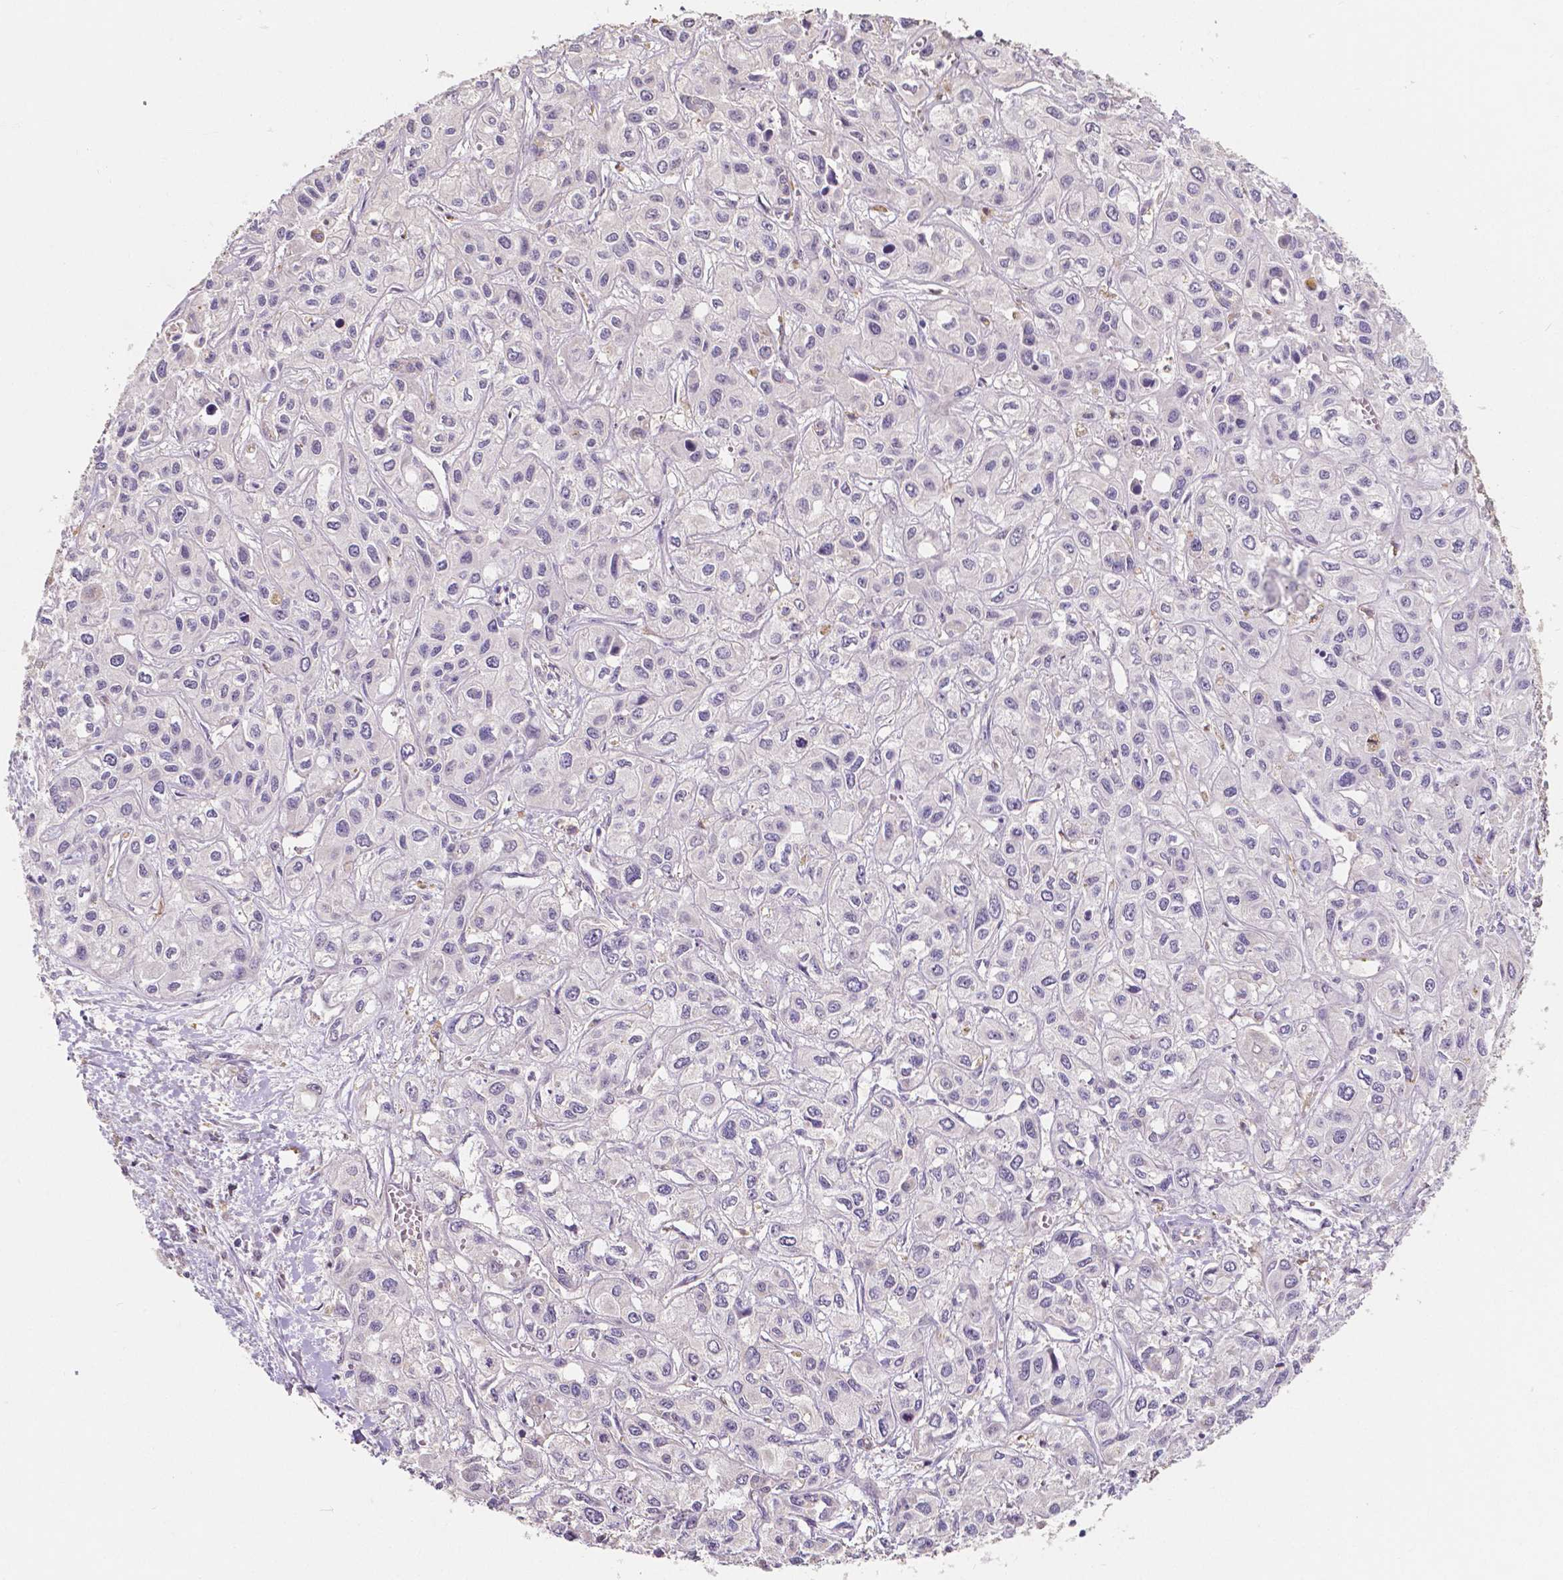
{"staining": {"intensity": "negative", "quantity": "none", "location": "none"}, "tissue": "liver cancer", "cell_type": "Tumor cells", "image_type": "cancer", "snomed": [{"axis": "morphology", "description": "Cholangiocarcinoma"}, {"axis": "topography", "description": "Liver"}], "caption": "Tumor cells are negative for protein expression in human cholangiocarcinoma (liver).", "gene": "ELAVL2", "patient": {"sex": "female", "age": 66}}